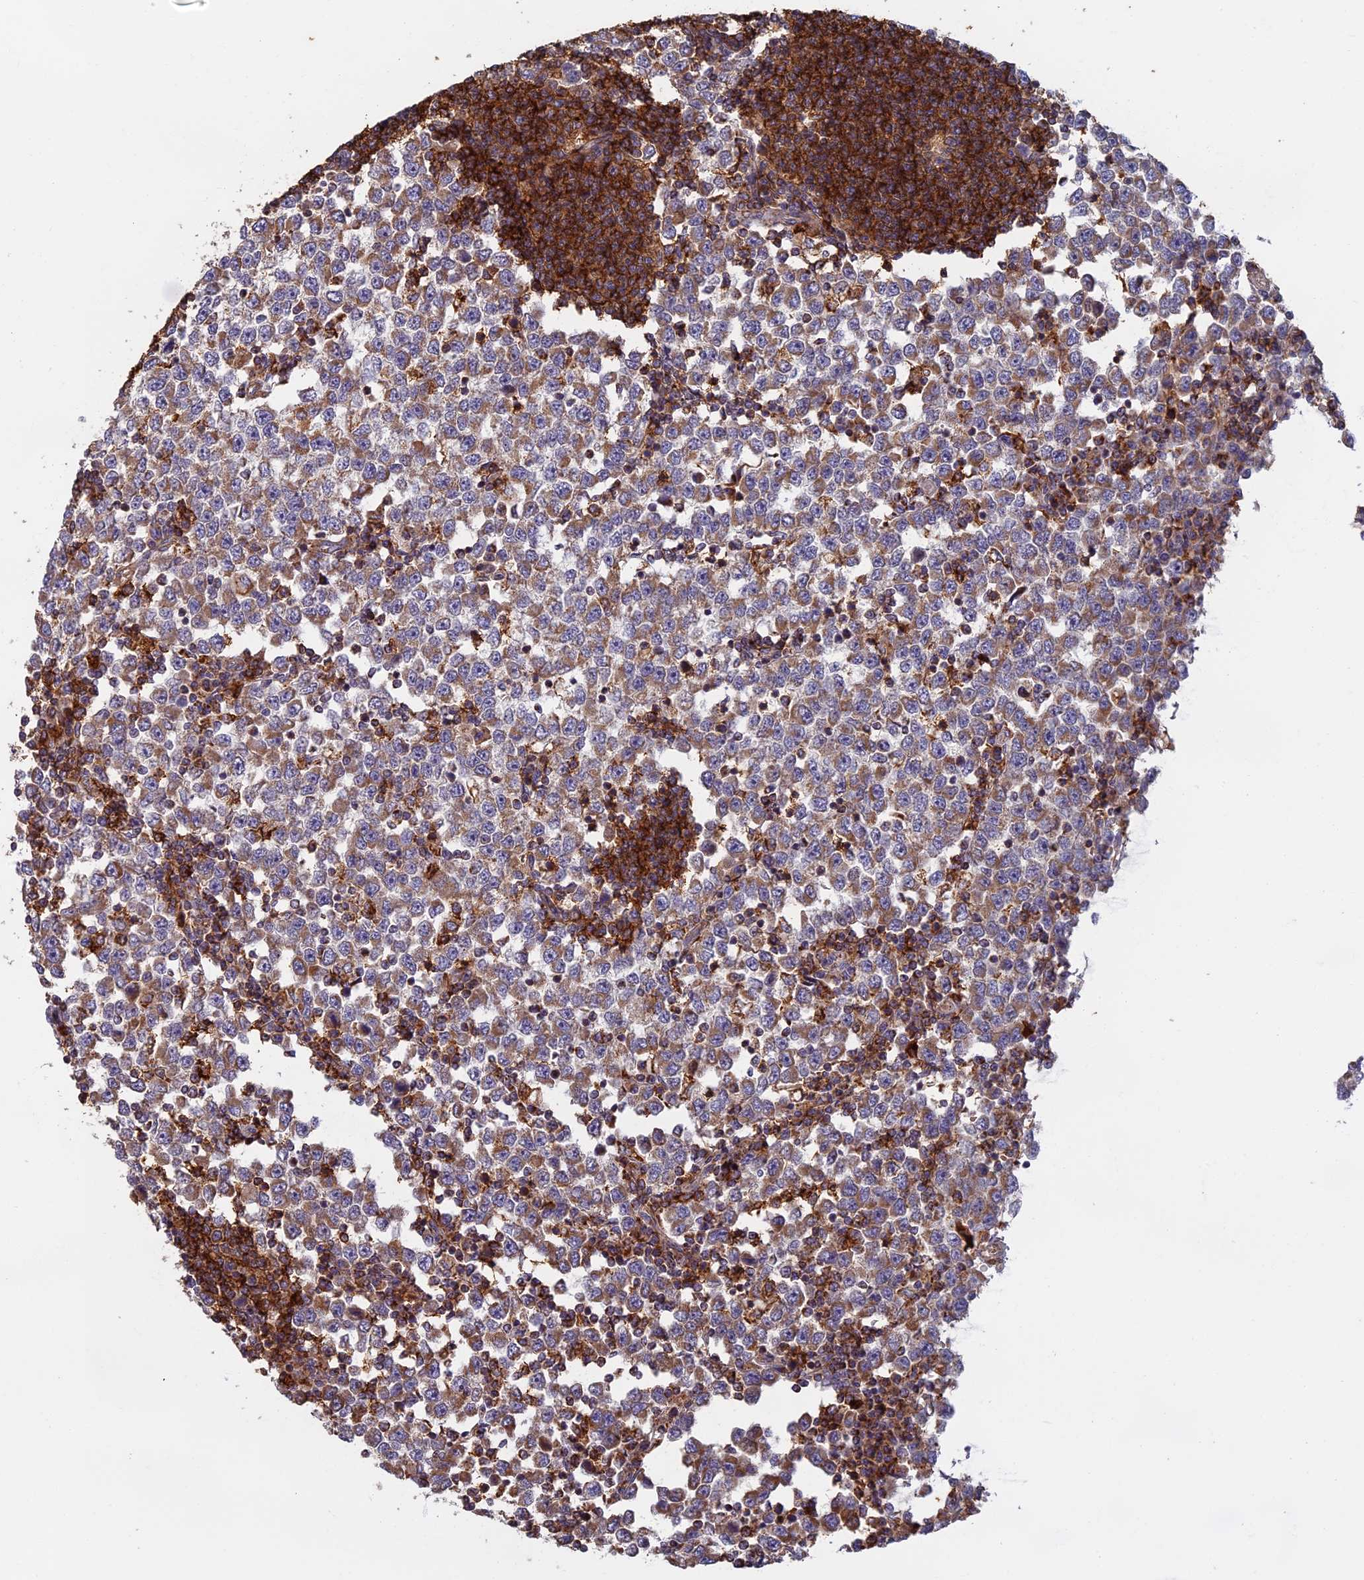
{"staining": {"intensity": "moderate", "quantity": "25%-75%", "location": "cytoplasmic/membranous"}, "tissue": "testis cancer", "cell_type": "Tumor cells", "image_type": "cancer", "snomed": [{"axis": "morphology", "description": "Seminoma, NOS"}, {"axis": "topography", "description": "Testis"}], "caption": "This is a histology image of IHC staining of seminoma (testis), which shows moderate staining in the cytoplasmic/membranous of tumor cells.", "gene": "EDAR", "patient": {"sex": "male", "age": 65}}